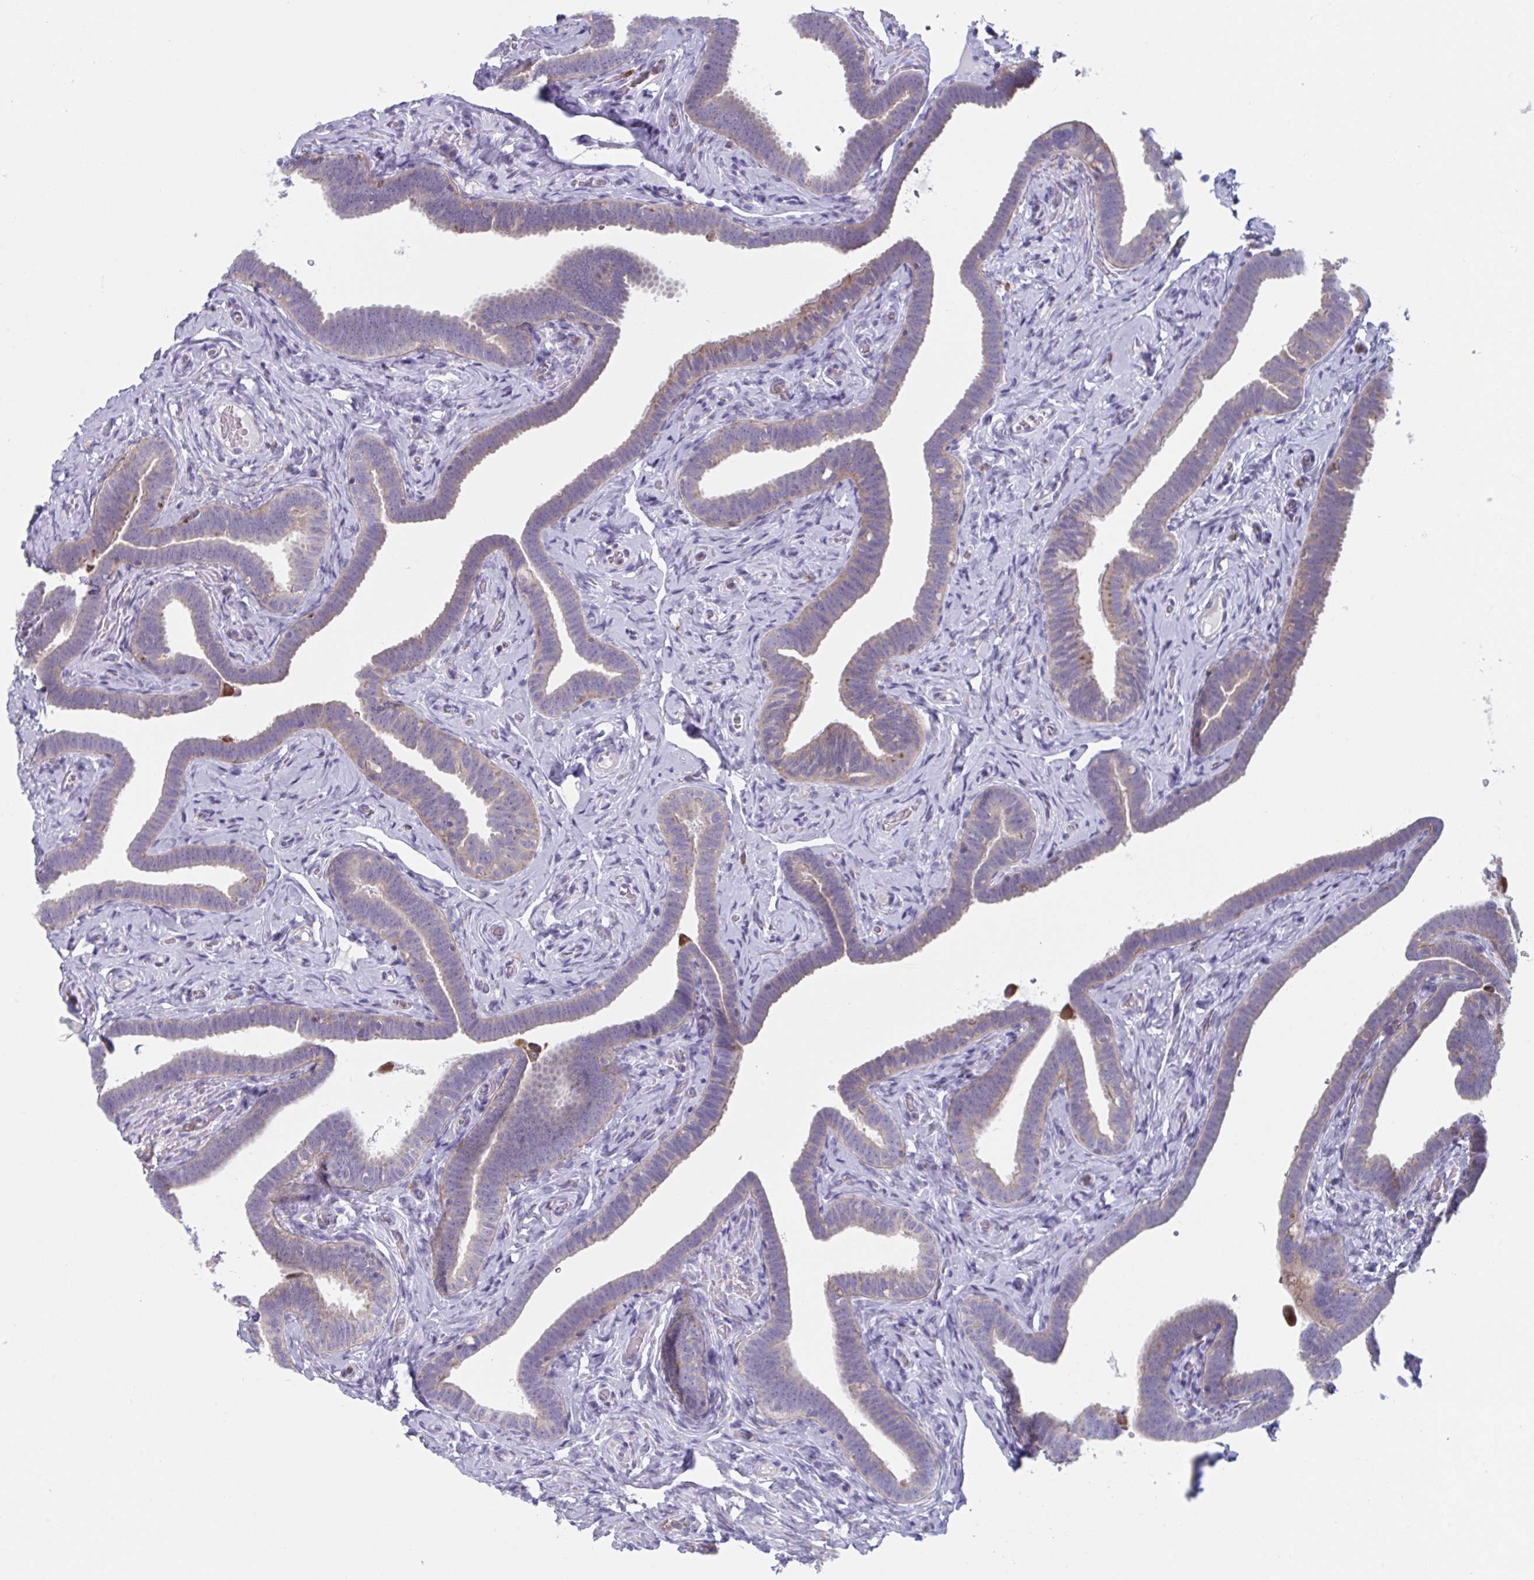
{"staining": {"intensity": "weak", "quantity": "25%-75%", "location": "cytoplasmic/membranous"}, "tissue": "fallopian tube", "cell_type": "Glandular cells", "image_type": "normal", "snomed": [{"axis": "morphology", "description": "Normal tissue, NOS"}, {"axis": "topography", "description": "Fallopian tube"}], "caption": "The immunohistochemical stain labels weak cytoplasmic/membranous staining in glandular cells of normal fallopian tube.", "gene": "NIPSNAP1", "patient": {"sex": "female", "age": 69}}